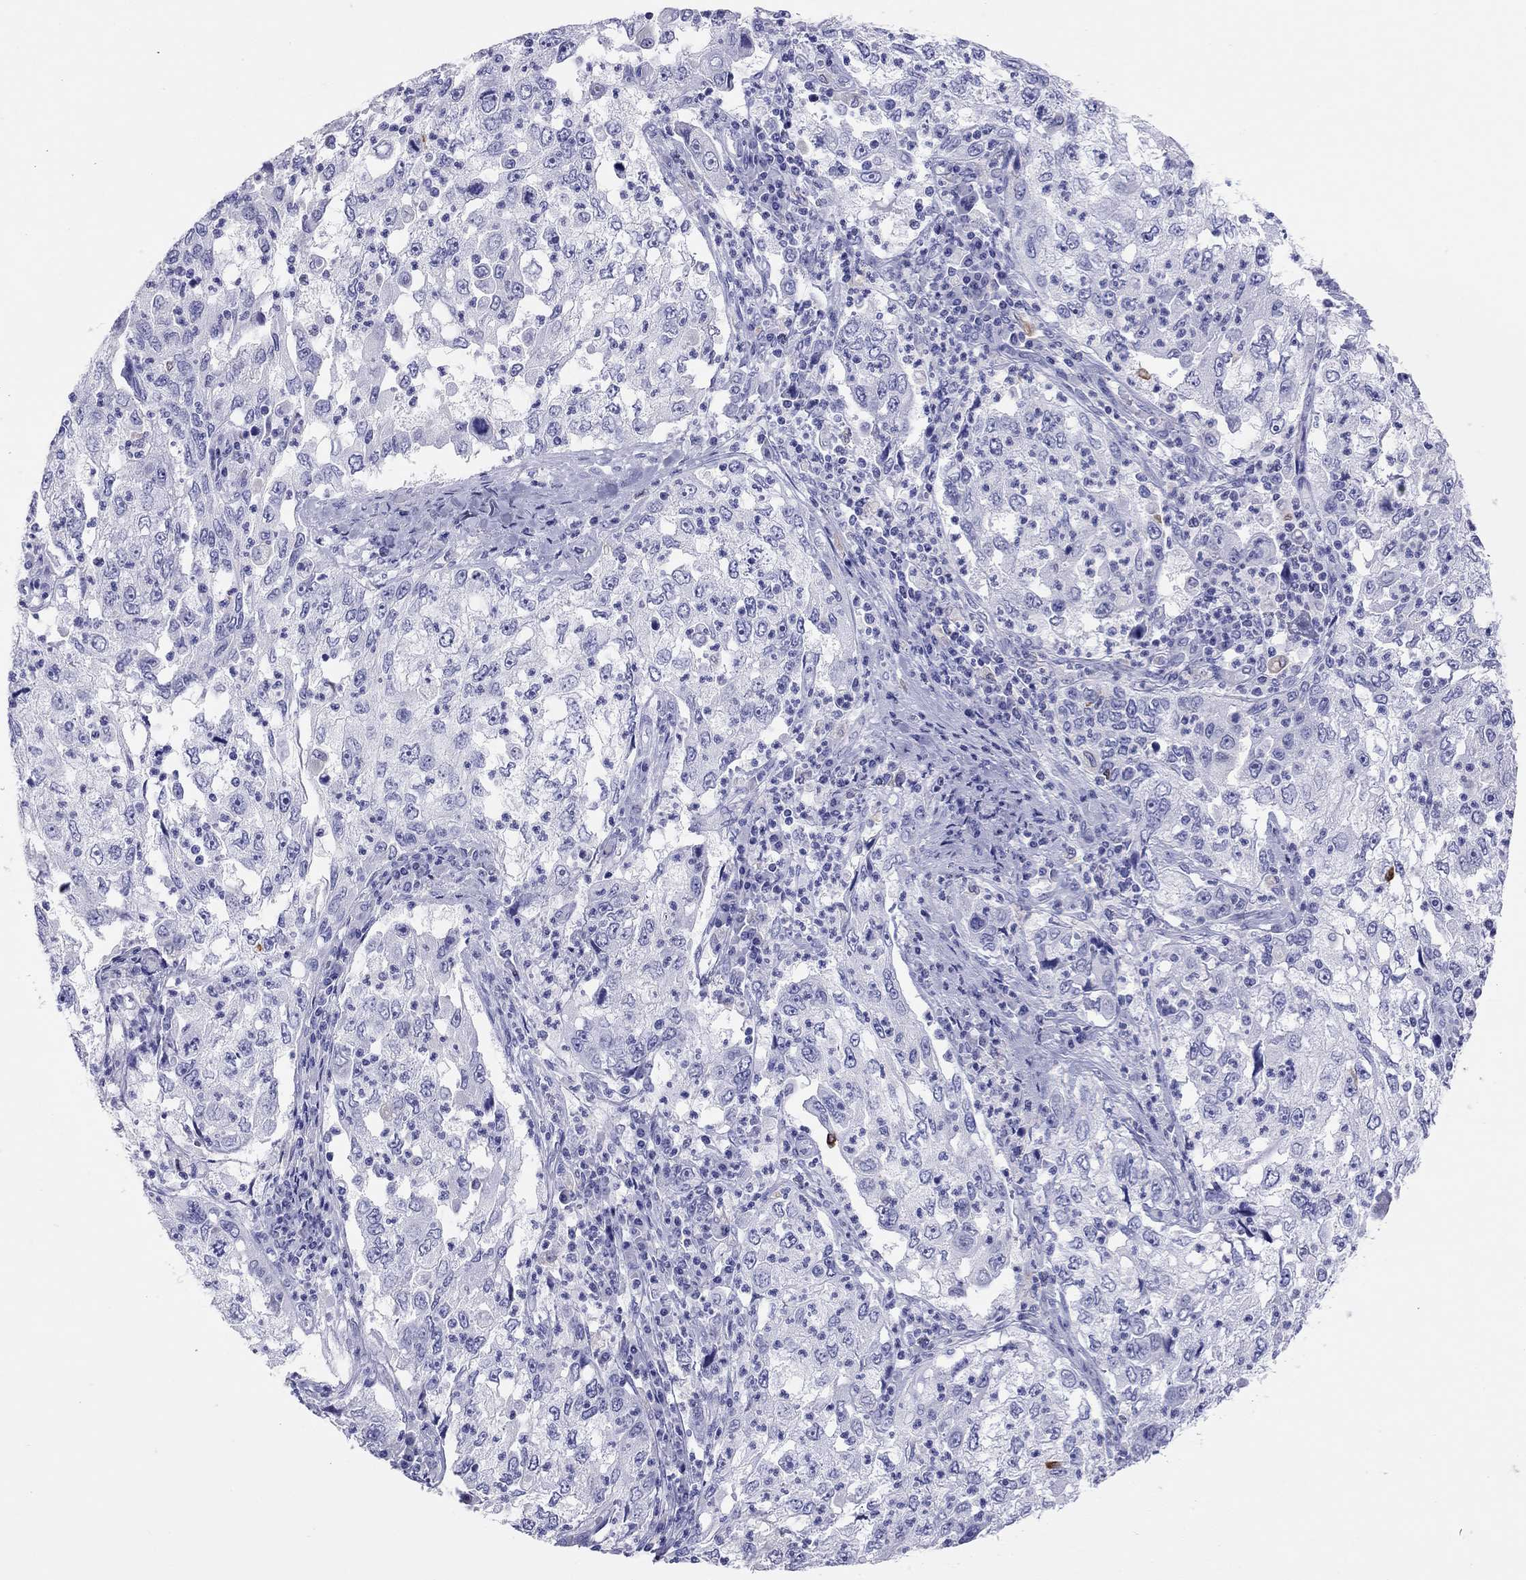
{"staining": {"intensity": "negative", "quantity": "none", "location": "none"}, "tissue": "cervical cancer", "cell_type": "Tumor cells", "image_type": "cancer", "snomed": [{"axis": "morphology", "description": "Squamous cell carcinoma, NOS"}, {"axis": "topography", "description": "Cervix"}], "caption": "Immunohistochemistry histopathology image of human cervical cancer (squamous cell carcinoma) stained for a protein (brown), which shows no staining in tumor cells.", "gene": "HLA-DQB2", "patient": {"sex": "female", "age": 36}}